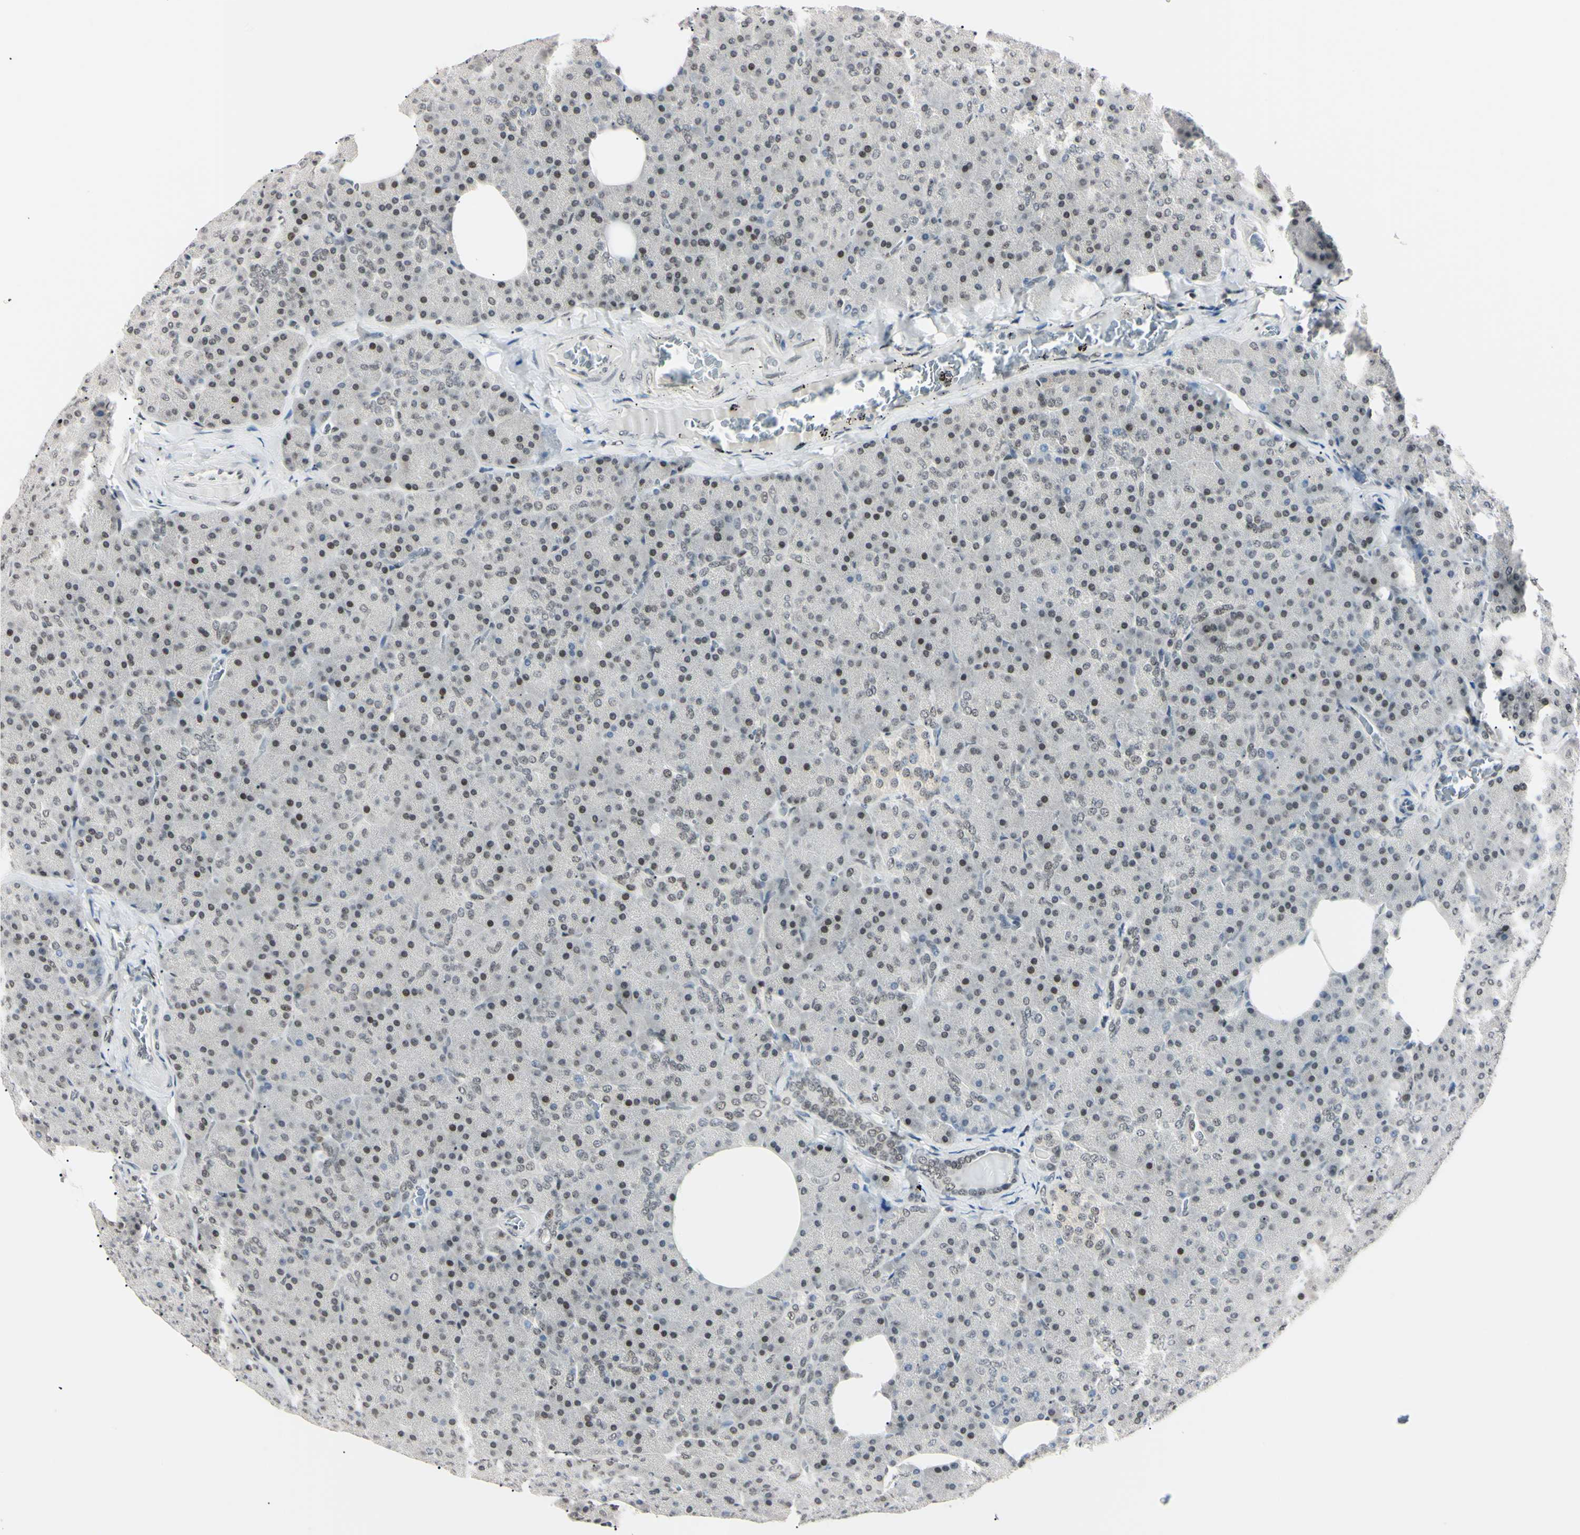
{"staining": {"intensity": "moderate", "quantity": "25%-75%", "location": "nuclear"}, "tissue": "pancreas", "cell_type": "Exocrine glandular cells", "image_type": "normal", "snomed": [{"axis": "morphology", "description": "Normal tissue, NOS"}, {"axis": "topography", "description": "Pancreas"}], "caption": "The photomicrograph demonstrates staining of unremarkable pancreas, revealing moderate nuclear protein expression (brown color) within exocrine glandular cells.", "gene": "C1orf174", "patient": {"sex": "female", "age": 35}}